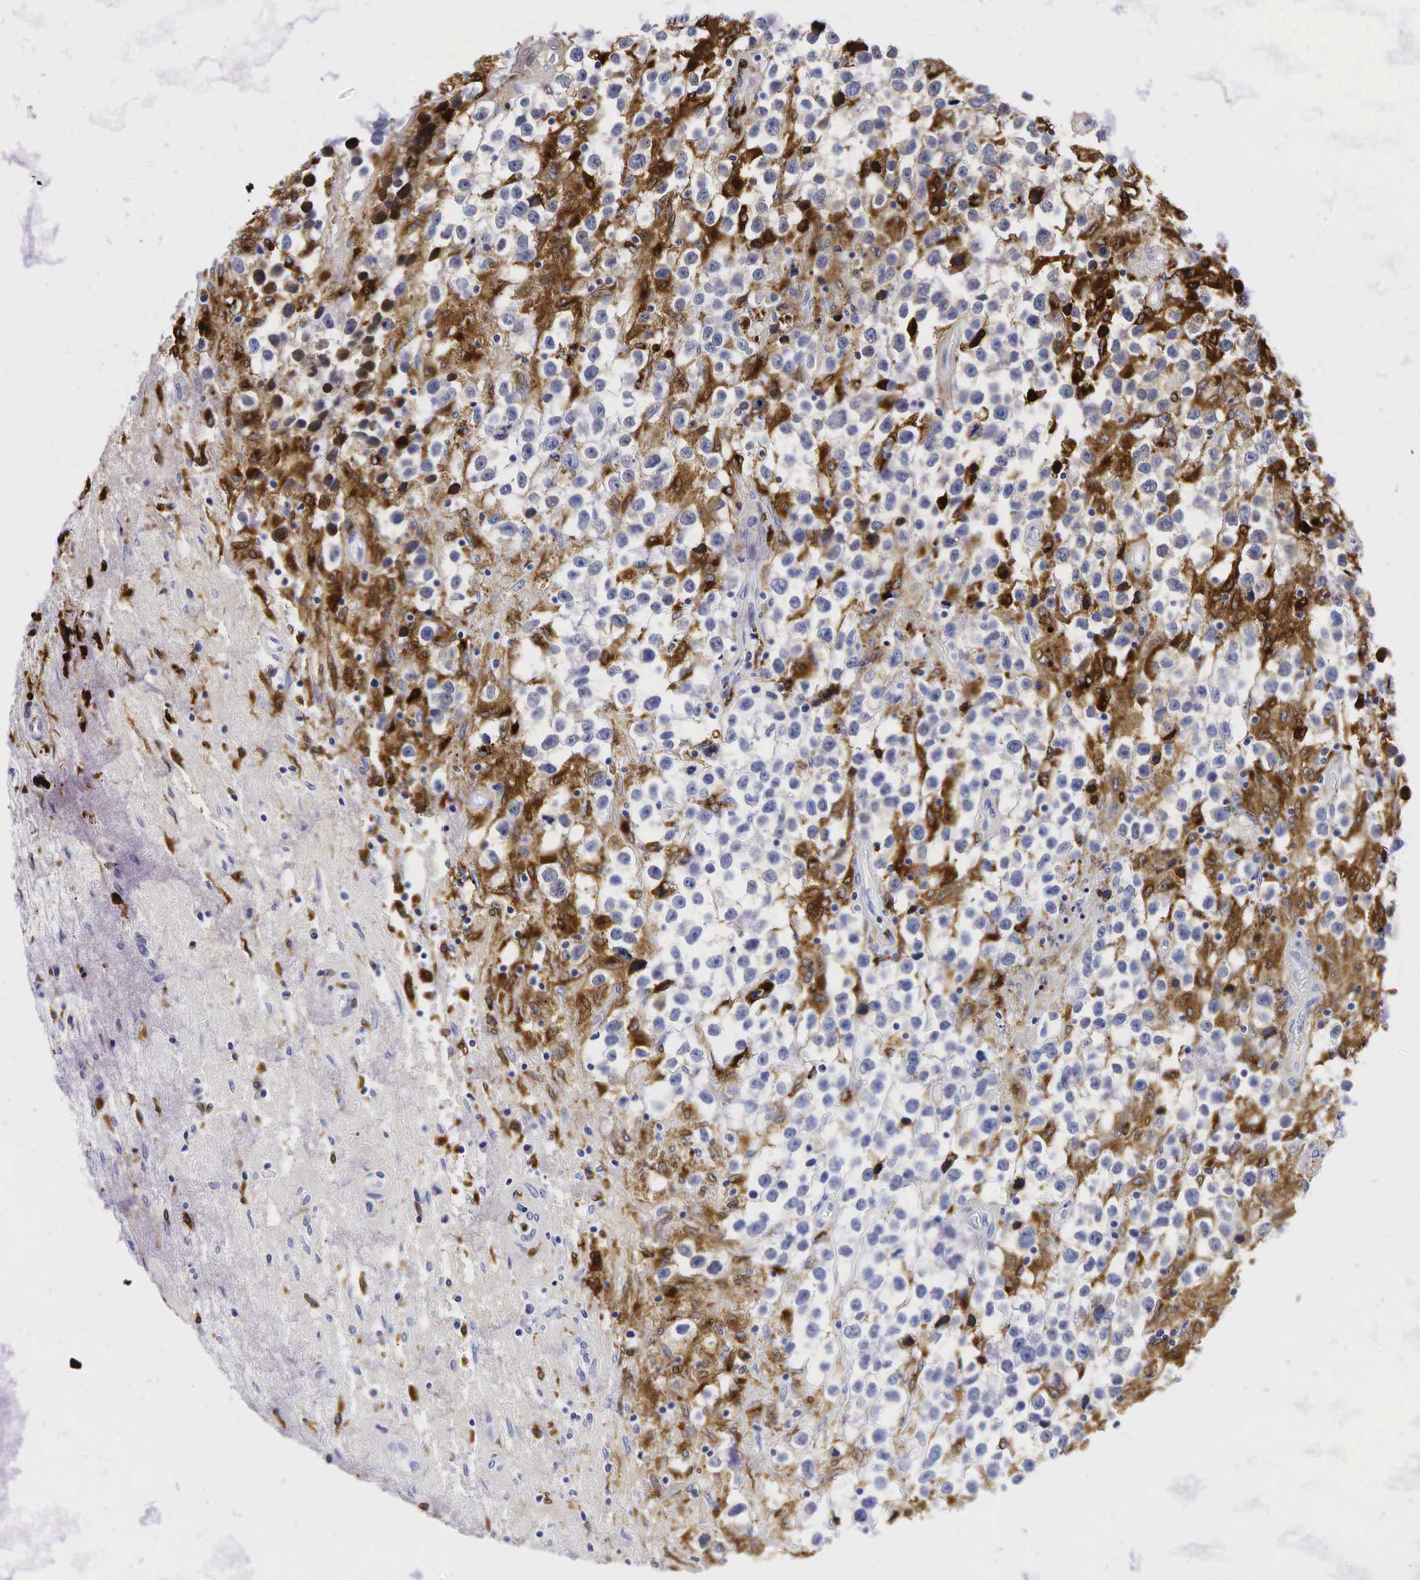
{"staining": {"intensity": "strong", "quantity": "25%-75%", "location": "cytoplasmic/membranous"}, "tissue": "testis cancer", "cell_type": "Tumor cells", "image_type": "cancer", "snomed": [{"axis": "morphology", "description": "Seminoma, NOS"}, {"axis": "topography", "description": "Testis"}], "caption": "Strong cytoplasmic/membranous staining for a protein is seen in approximately 25%-75% of tumor cells of testis cancer (seminoma) using immunohistochemistry.", "gene": "LYZ", "patient": {"sex": "male", "age": 43}}